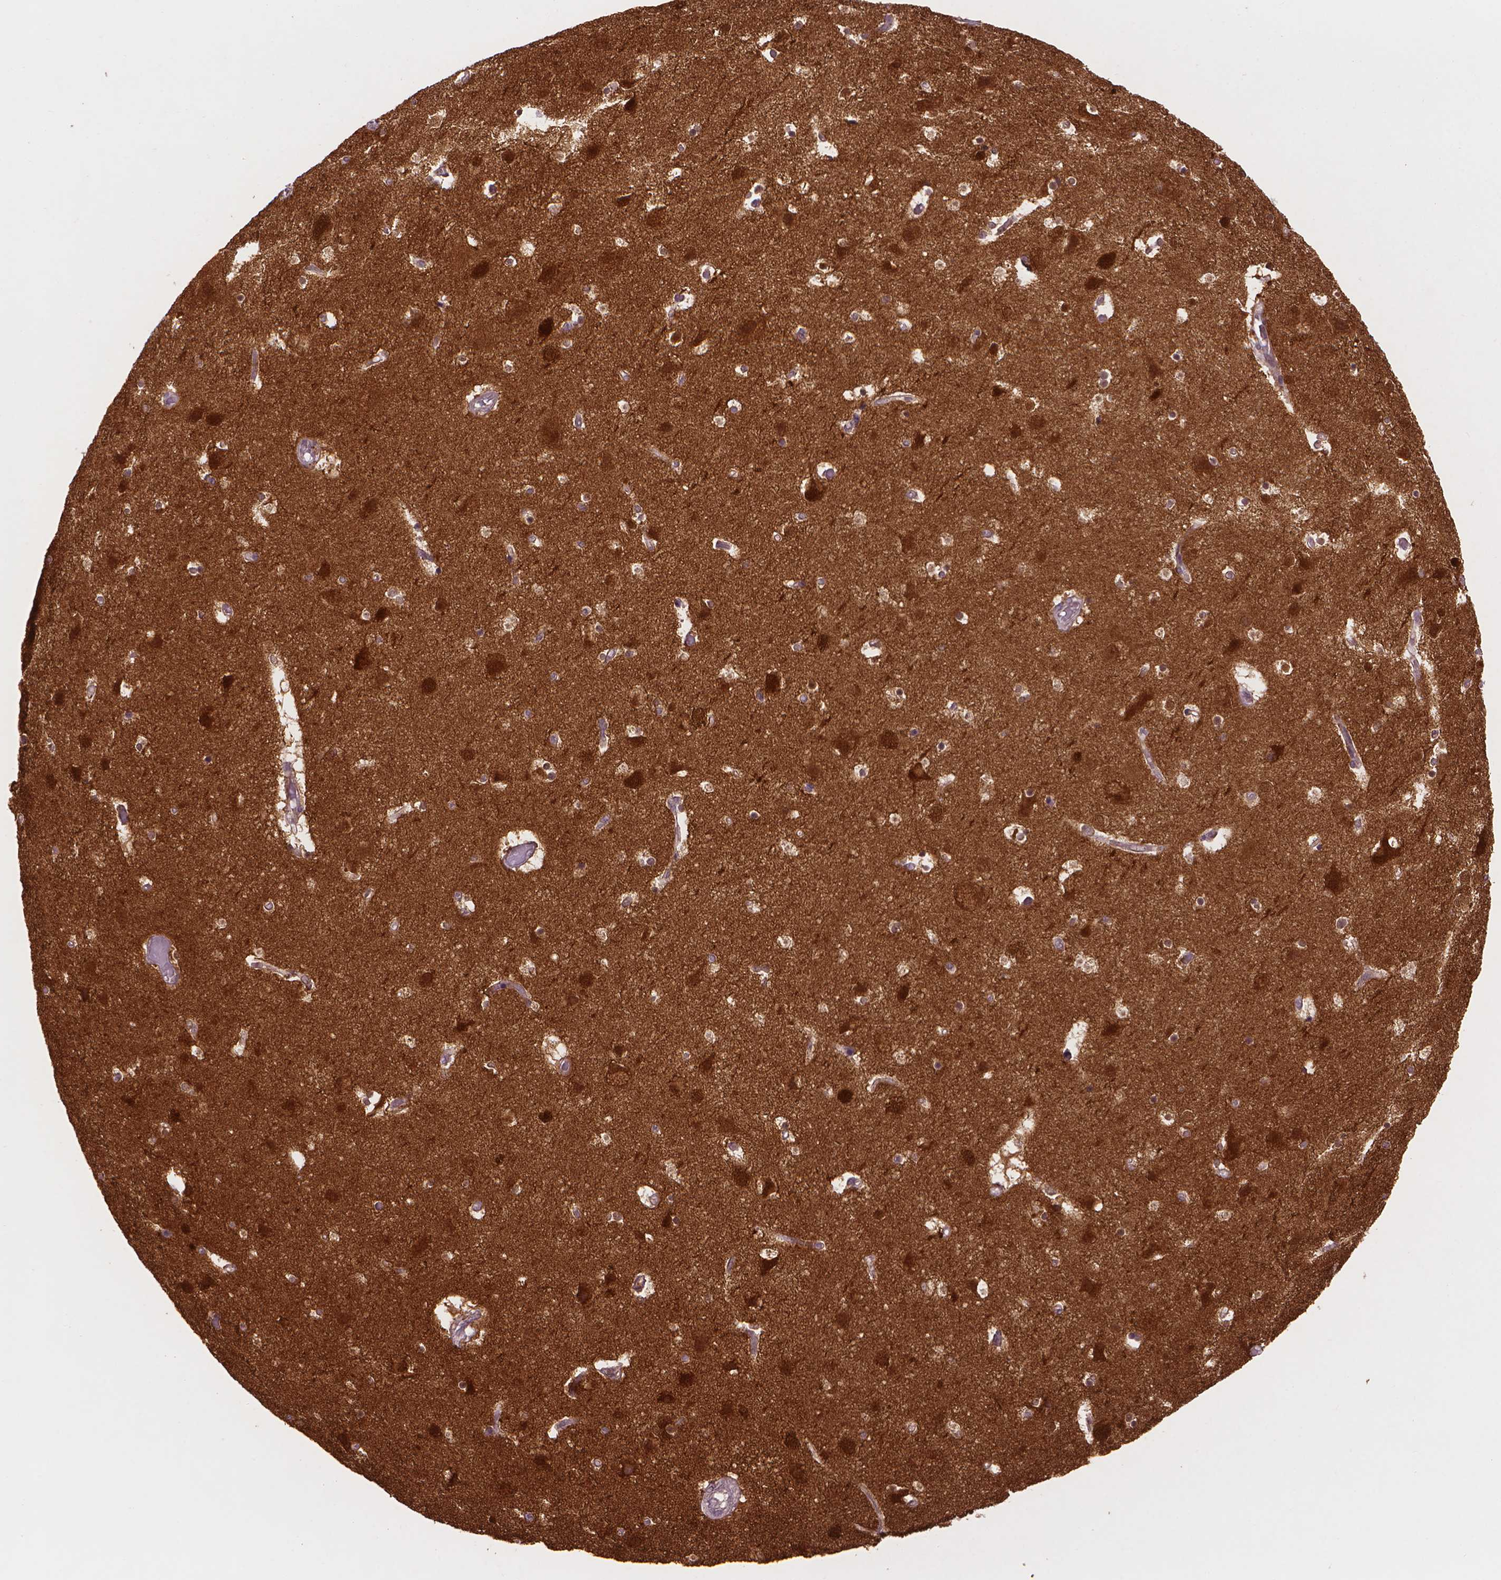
{"staining": {"intensity": "negative", "quantity": "none", "location": "none"}, "tissue": "cerebral cortex", "cell_type": "Endothelial cells", "image_type": "normal", "snomed": [{"axis": "morphology", "description": "Normal tissue, NOS"}, {"axis": "topography", "description": "Cerebral cortex"}], "caption": "A high-resolution histopathology image shows immunohistochemistry staining of benign cerebral cortex, which shows no significant positivity in endothelial cells. (Stains: DAB immunohistochemistry with hematoxylin counter stain, Microscopy: brightfield microscopy at high magnification).", "gene": "ENO2", "patient": {"sex": "female", "age": 52}}